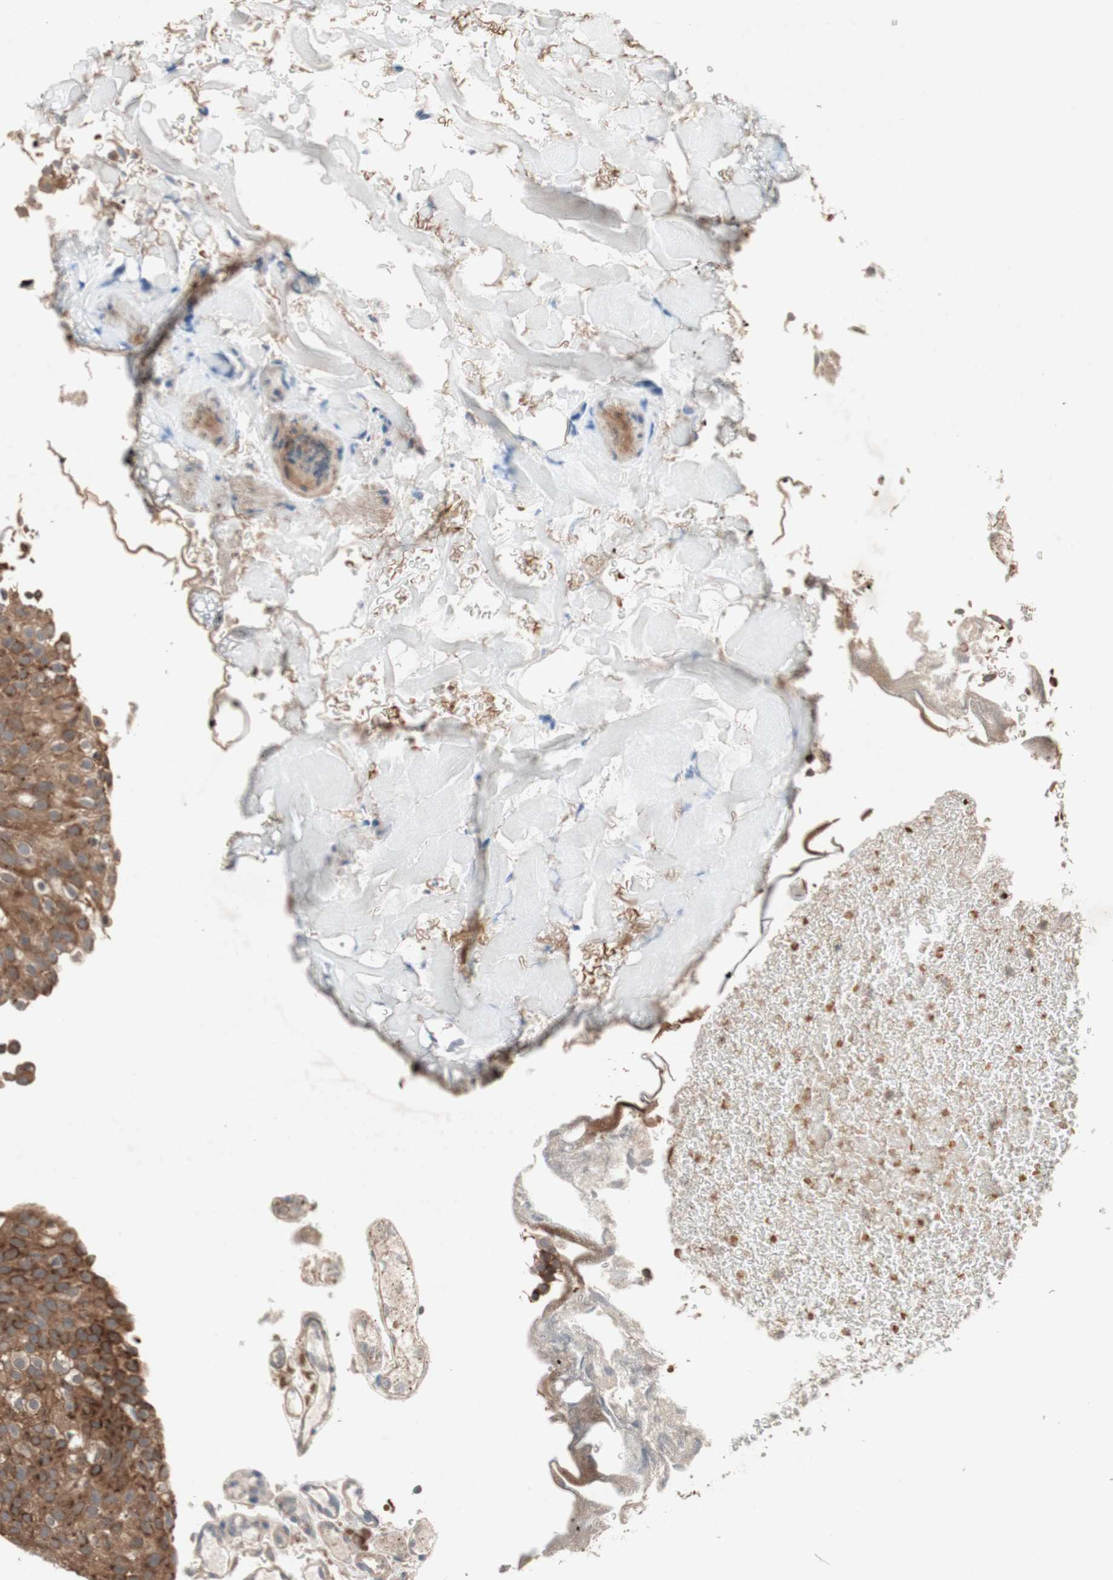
{"staining": {"intensity": "strong", "quantity": ">75%", "location": "cytoplasmic/membranous"}, "tissue": "urothelial cancer", "cell_type": "Tumor cells", "image_type": "cancer", "snomed": [{"axis": "morphology", "description": "Urothelial carcinoma, Low grade"}, {"axis": "topography", "description": "Urinary bladder"}], "caption": "Urothelial cancer stained with DAB immunohistochemistry reveals high levels of strong cytoplasmic/membranous staining in approximately >75% of tumor cells.", "gene": "DDOST", "patient": {"sex": "male", "age": 78}}